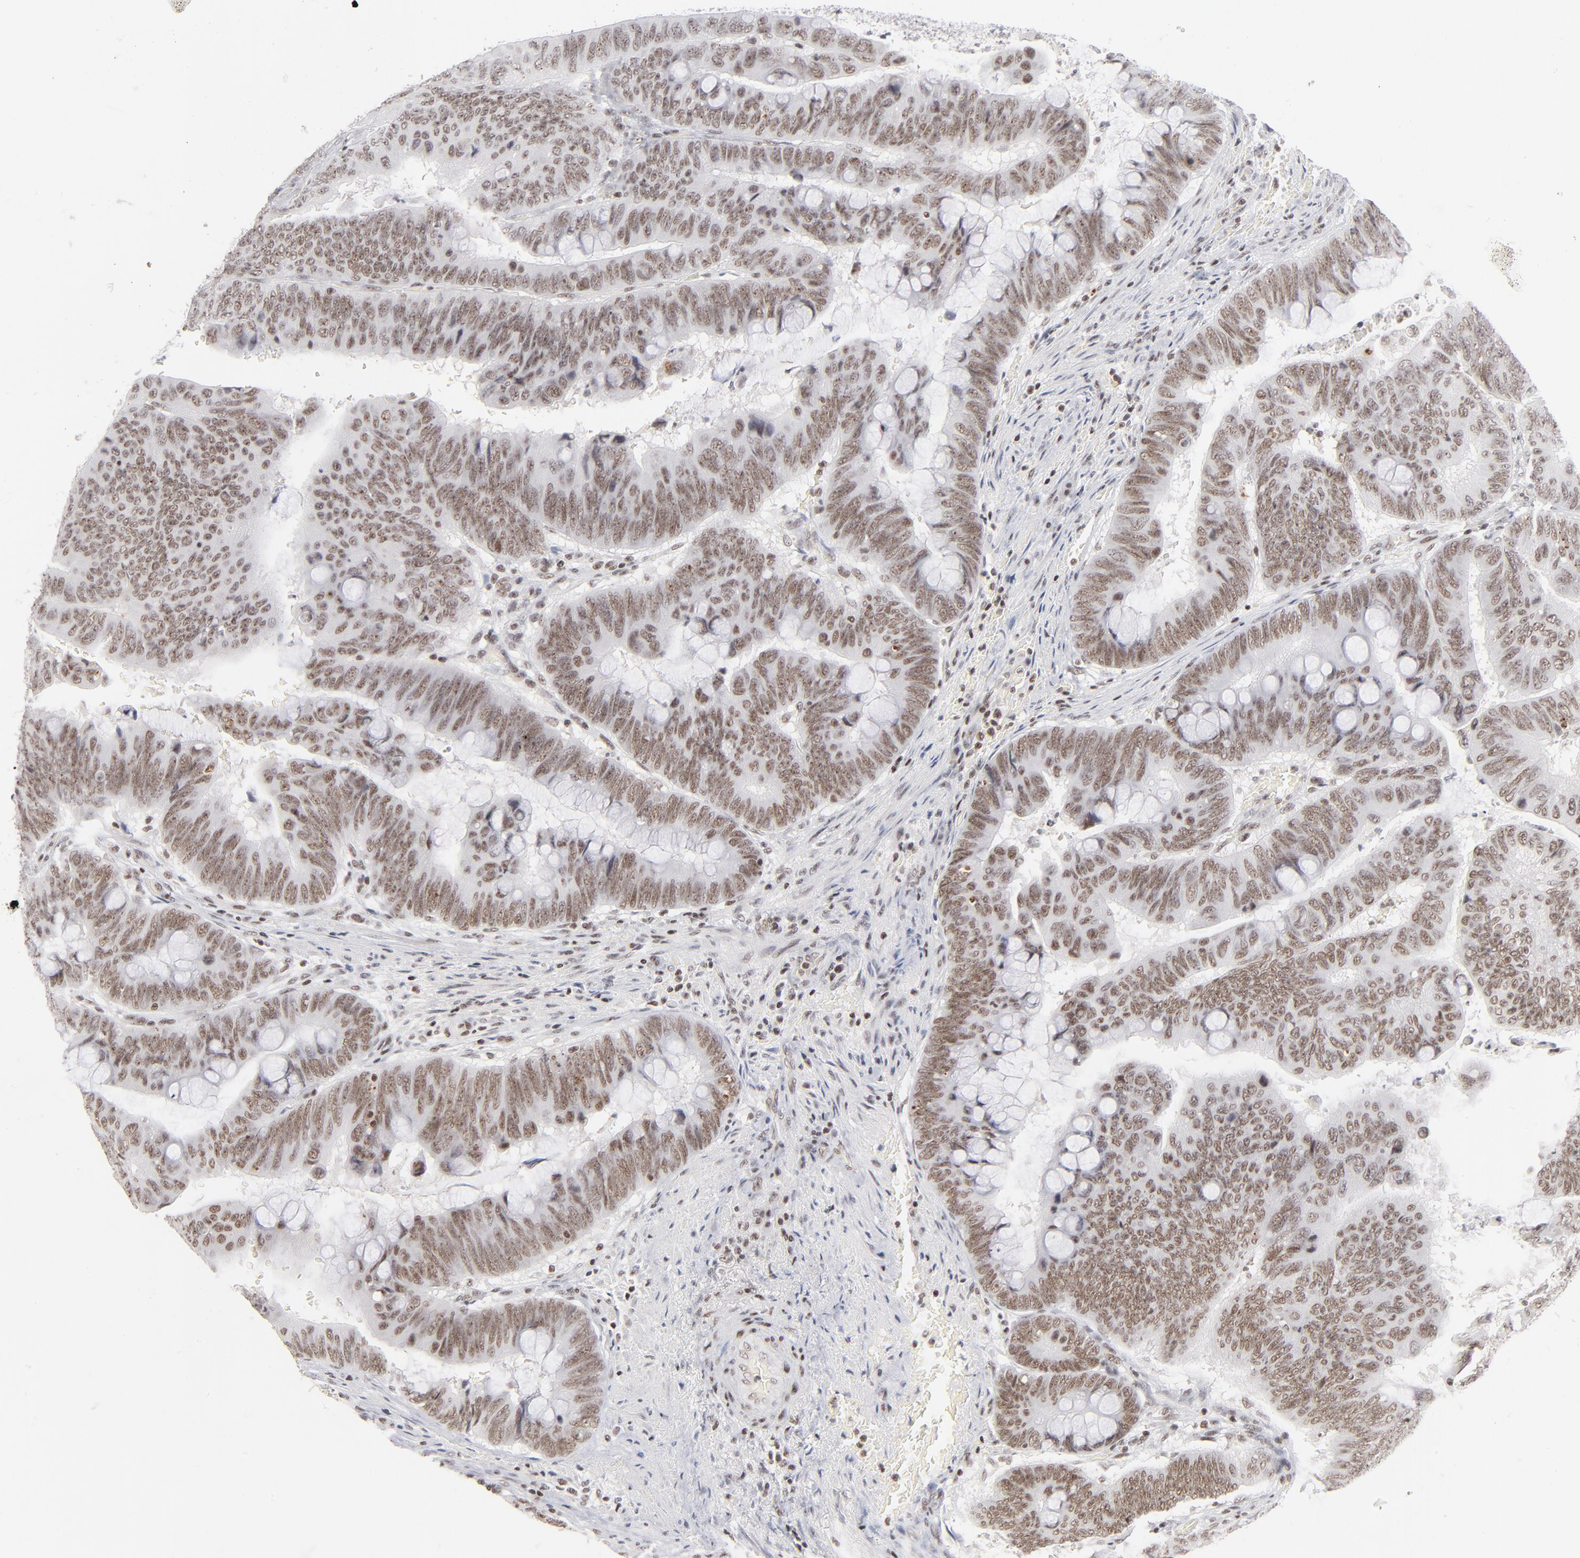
{"staining": {"intensity": "moderate", "quantity": ">75%", "location": "nuclear"}, "tissue": "colorectal cancer", "cell_type": "Tumor cells", "image_type": "cancer", "snomed": [{"axis": "morphology", "description": "Normal tissue, NOS"}, {"axis": "morphology", "description": "Adenocarcinoma, NOS"}, {"axis": "topography", "description": "Rectum"}], "caption": "The immunohistochemical stain shows moderate nuclear positivity in tumor cells of adenocarcinoma (colorectal) tissue. Using DAB (3,3'-diaminobenzidine) (brown) and hematoxylin (blue) stains, captured at high magnification using brightfield microscopy.", "gene": "ZNF143", "patient": {"sex": "male", "age": 92}}